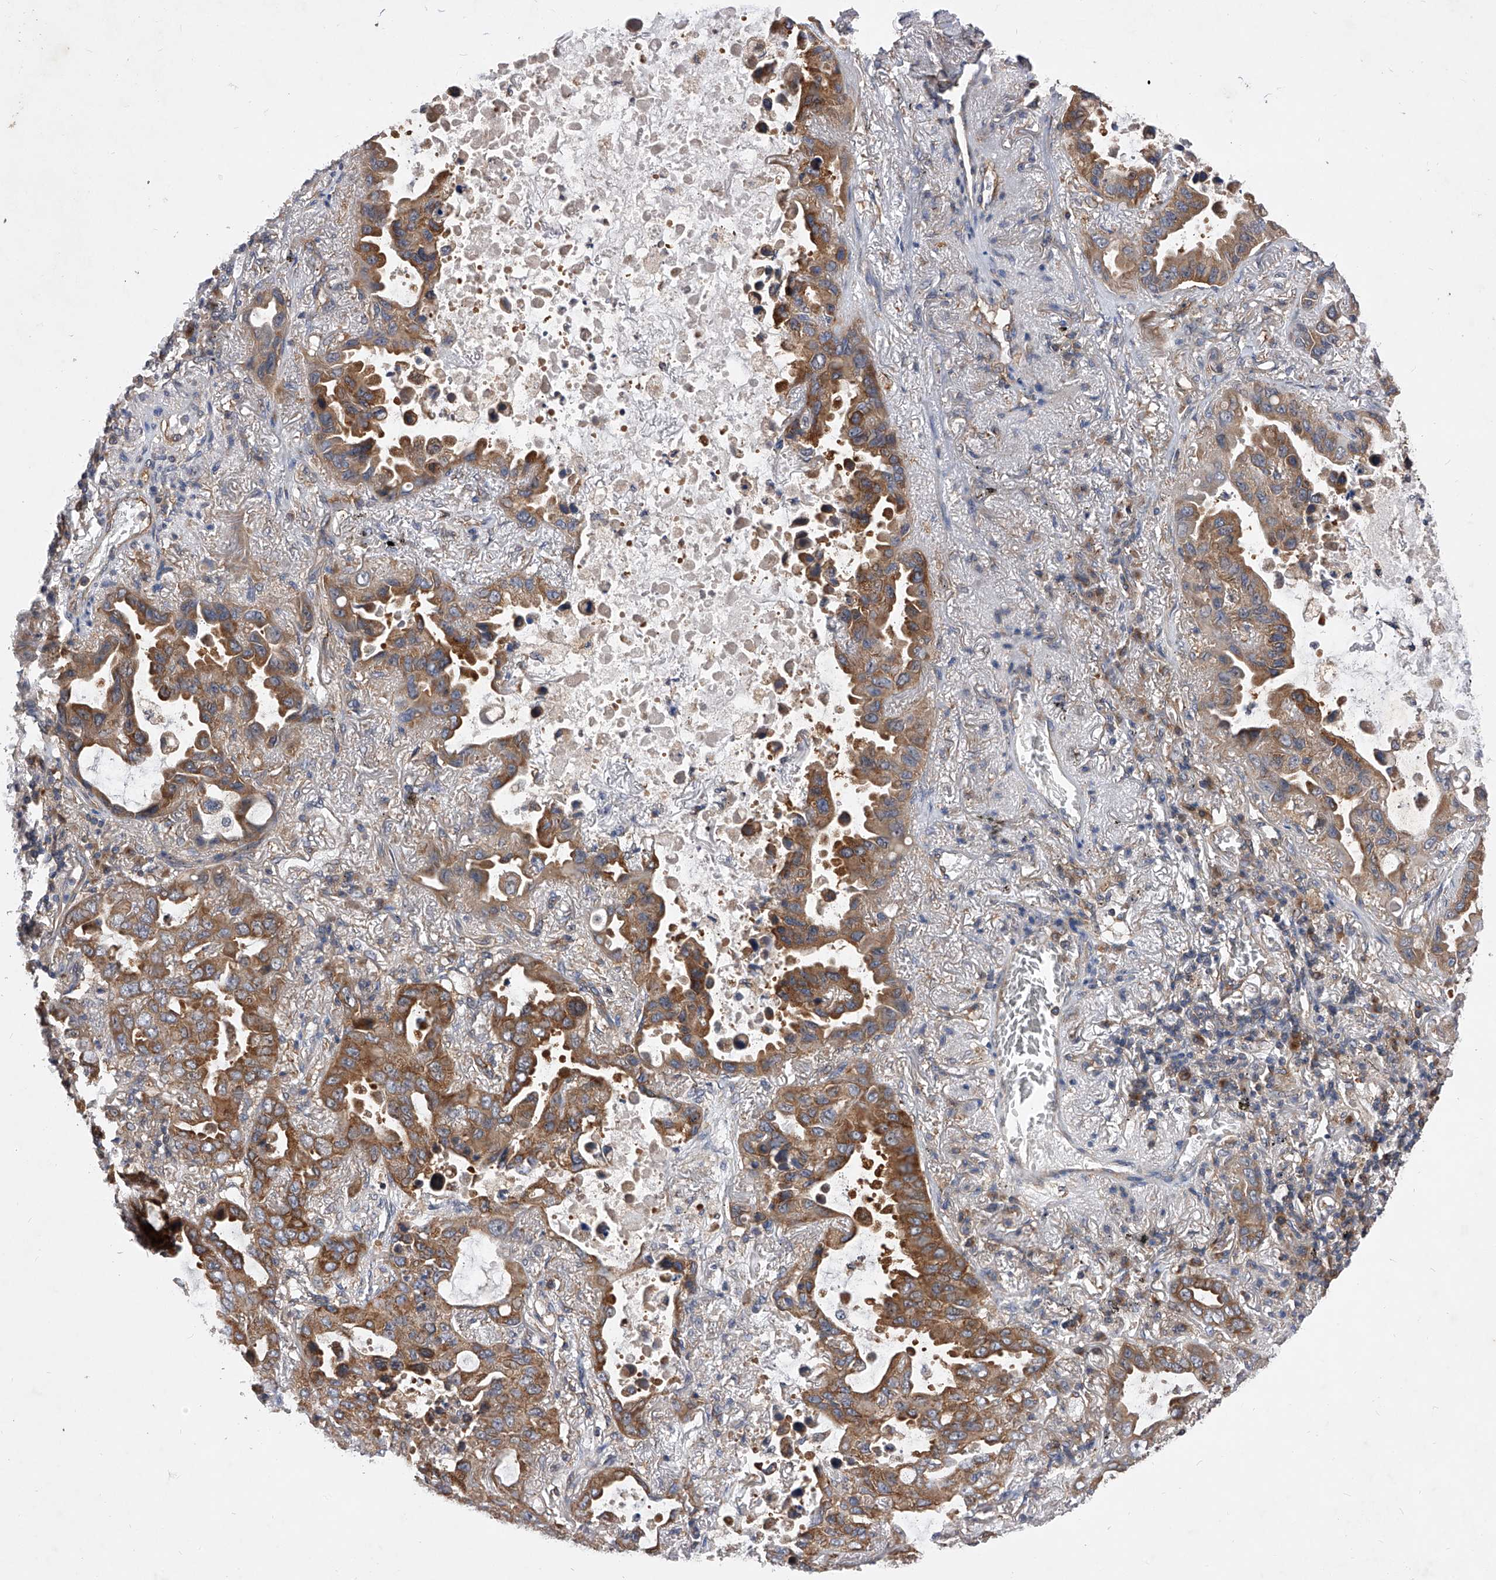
{"staining": {"intensity": "moderate", "quantity": ">75%", "location": "cytoplasmic/membranous"}, "tissue": "lung cancer", "cell_type": "Tumor cells", "image_type": "cancer", "snomed": [{"axis": "morphology", "description": "Adenocarcinoma, NOS"}, {"axis": "topography", "description": "Lung"}], "caption": "DAB (3,3'-diaminobenzidine) immunohistochemical staining of lung adenocarcinoma reveals moderate cytoplasmic/membranous protein expression in approximately >75% of tumor cells. (DAB = brown stain, brightfield microscopy at high magnification).", "gene": "CFAP410", "patient": {"sex": "male", "age": 64}}